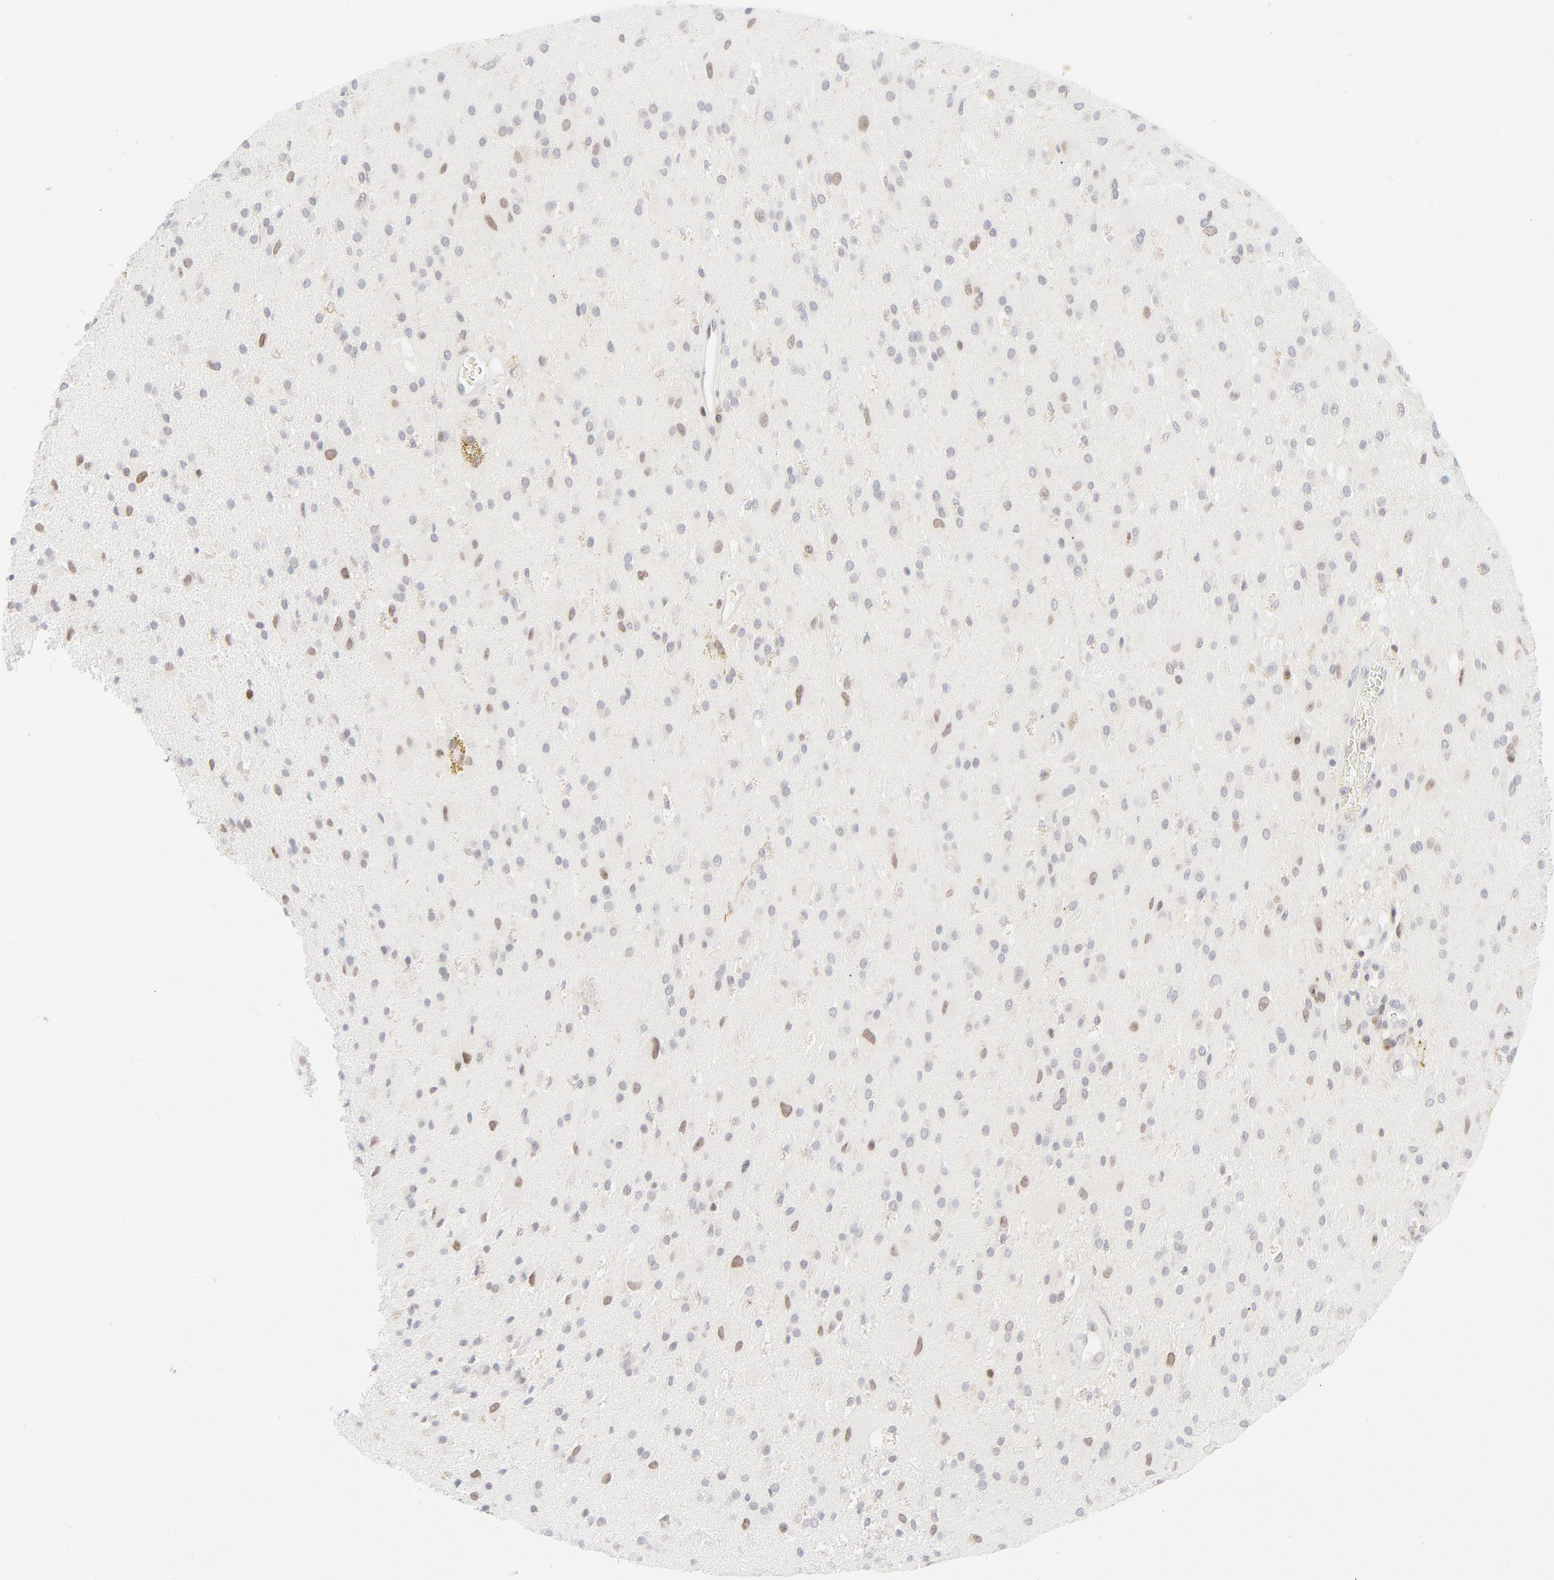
{"staining": {"intensity": "weak", "quantity": "<25%", "location": "cytoplasmic/membranous,nuclear"}, "tissue": "glioma", "cell_type": "Tumor cells", "image_type": "cancer", "snomed": [{"axis": "morphology", "description": "Glioma, malignant, Low grade"}, {"axis": "topography", "description": "Brain"}], "caption": "Immunohistochemistry (IHC) image of human low-grade glioma (malignant) stained for a protein (brown), which shows no staining in tumor cells. (DAB (3,3'-diaminobenzidine) IHC, high magnification).", "gene": "PRKCB", "patient": {"sex": "male", "age": 58}}